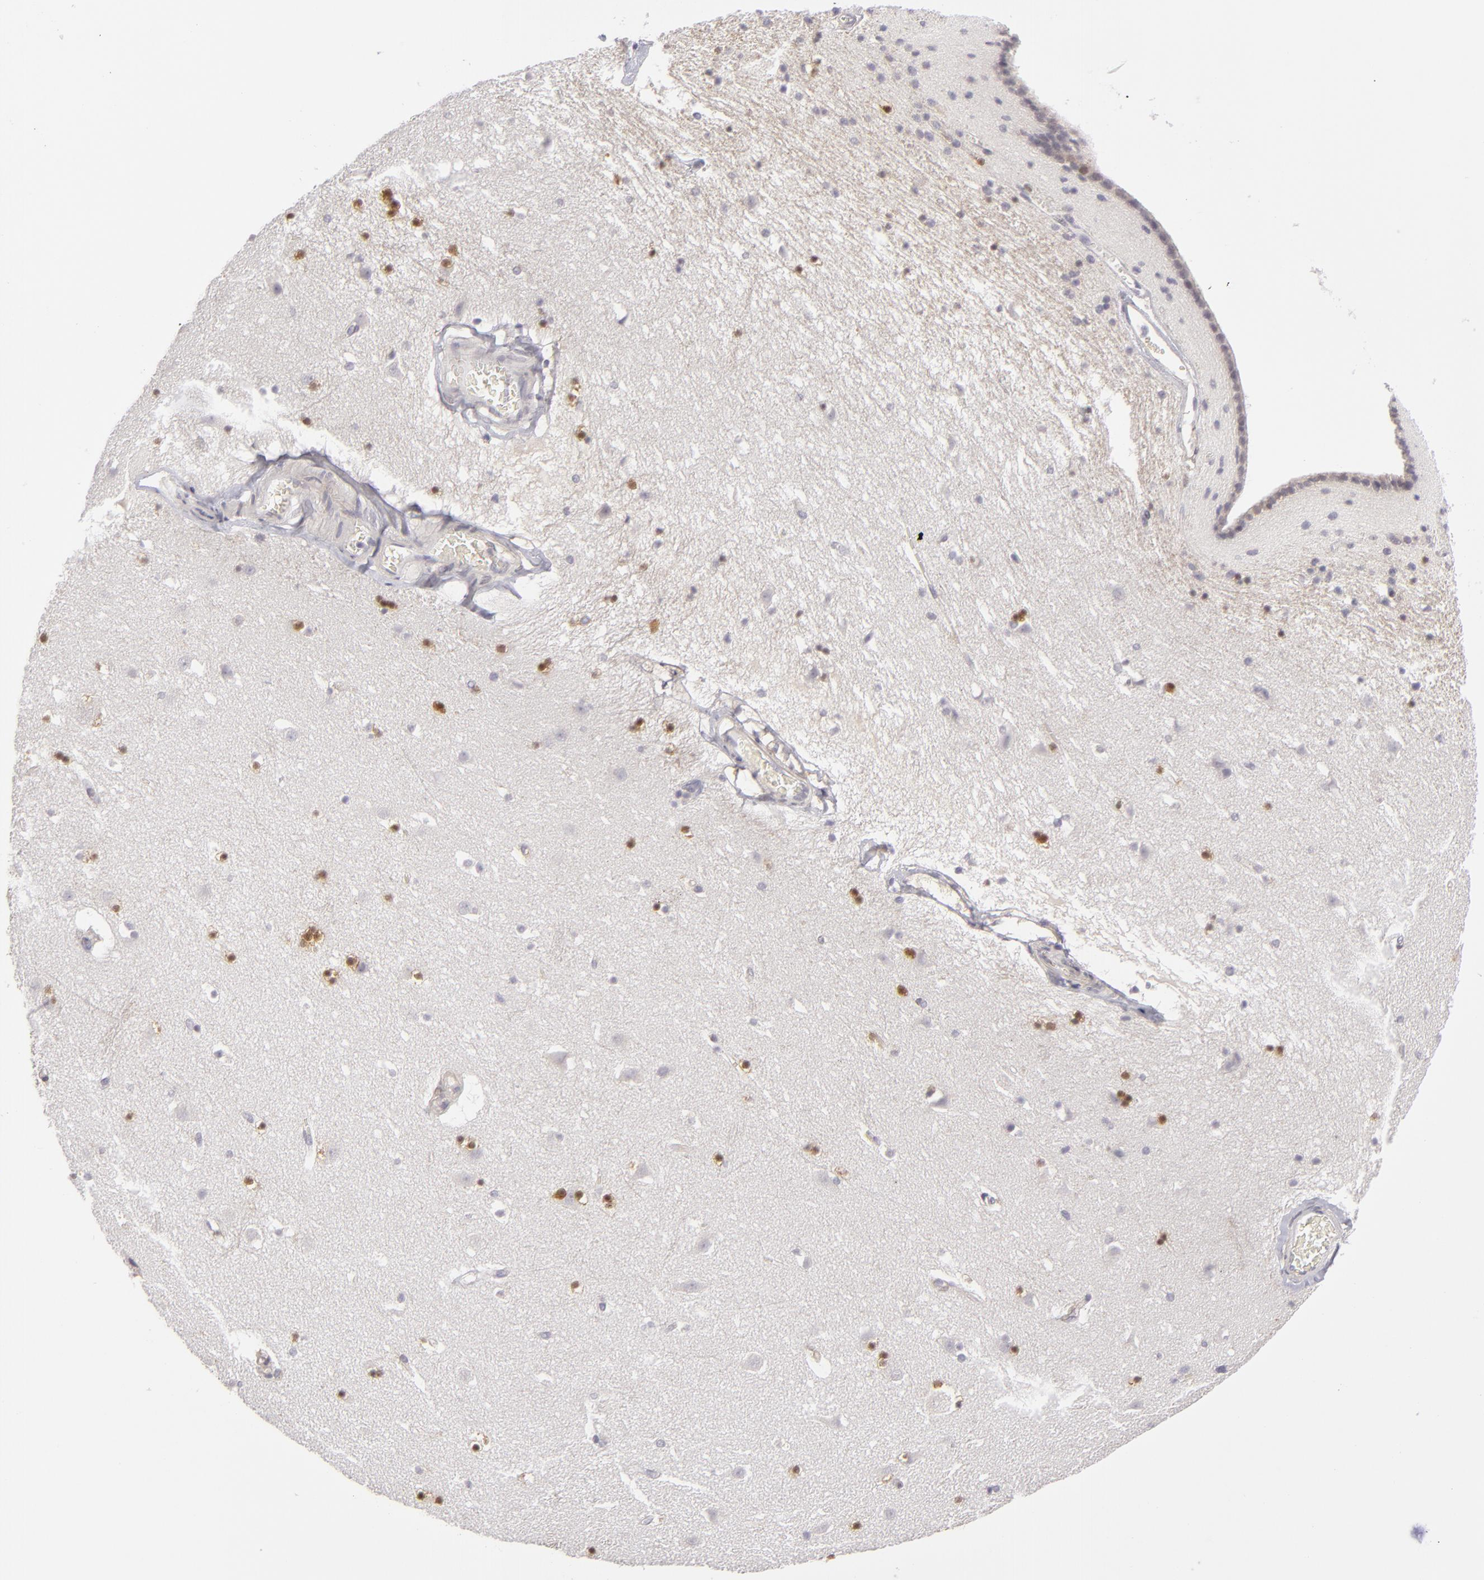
{"staining": {"intensity": "moderate", "quantity": "25%-75%", "location": "nuclear"}, "tissue": "caudate", "cell_type": "Glial cells", "image_type": "normal", "snomed": [{"axis": "morphology", "description": "Normal tissue, NOS"}, {"axis": "topography", "description": "Lateral ventricle wall"}], "caption": "This photomicrograph shows immunohistochemistry (IHC) staining of benign human caudate, with medium moderate nuclear staining in approximately 25%-75% of glial cells.", "gene": "EFS", "patient": {"sex": "male", "age": 45}}